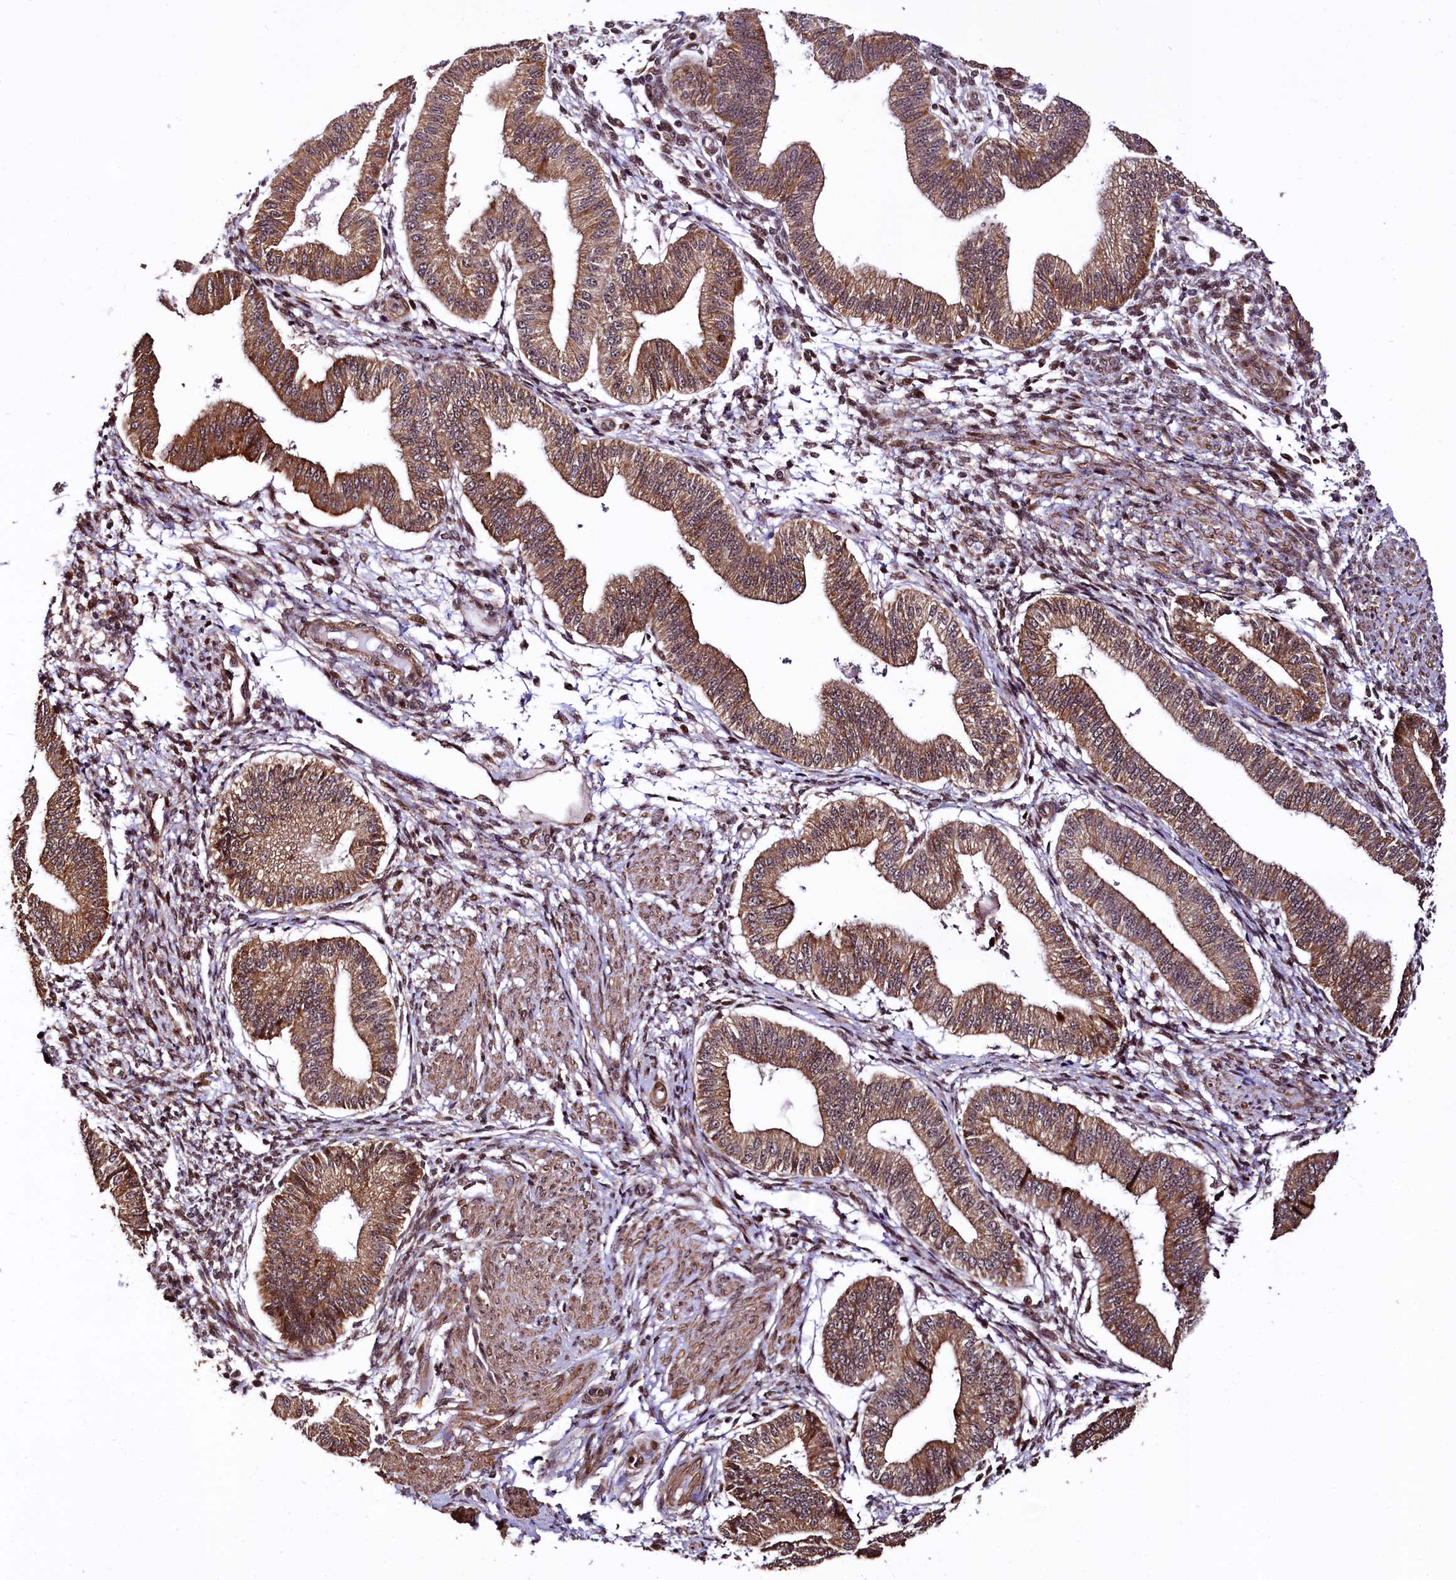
{"staining": {"intensity": "moderate", "quantity": "25%-75%", "location": "cytoplasmic/membranous,nuclear"}, "tissue": "endometrium", "cell_type": "Cells in endometrial stroma", "image_type": "normal", "snomed": [{"axis": "morphology", "description": "Normal tissue, NOS"}, {"axis": "topography", "description": "Endometrium"}], "caption": "Immunohistochemistry image of benign endometrium stained for a protein (brown), which shows medium levels of moderate cytoplasmic/membranous,nuclear expression in about 25%-75% of cells in endometrial stroma.", "gene": "PDS5B", "patient": {"sex": "female", "age": 39}}